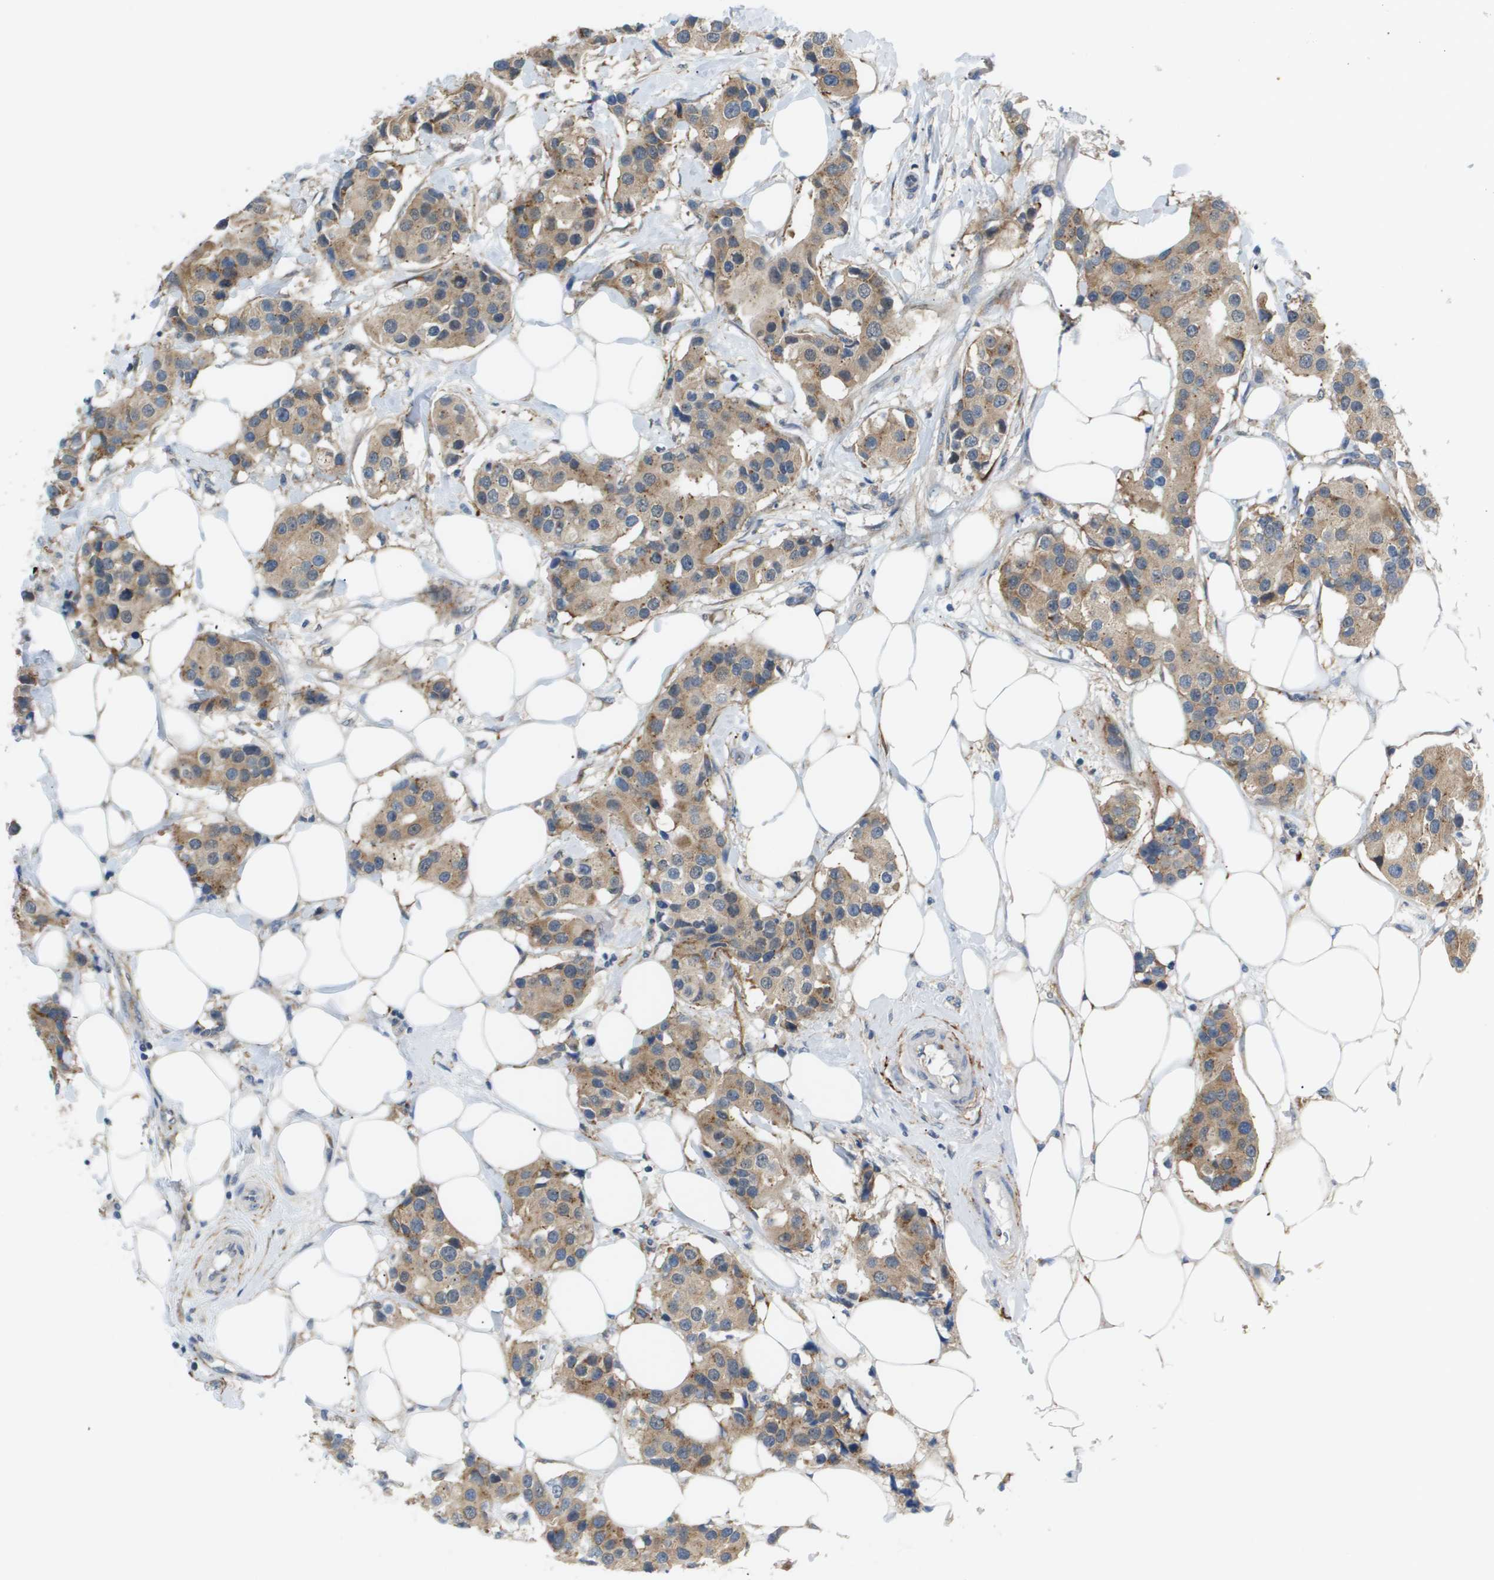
{"staining": {"intensity": "moderate", "quantity": ">75%", "location": "cytoplasmic/membranous"}, "tissue": "breast cancer", "cell_type": "Tumor cells", "image_type": "cancer", "snomed": [{"axis": "morphology", "description": "Normal tissue, NOS"}, {"axis": "morphology", "description": "Duct carcinoma"}, {"axis": "topography", "description": "Breast"}], "caption": "Human intraductal carcinoma (breast) stained for a protein (brown) demonstrates moderate cytoplasmic/membranous positive expression in approximately >75% of tumor cells.", "gene": "OTUD5", "patient": {"sex": "female", "age": 39}}